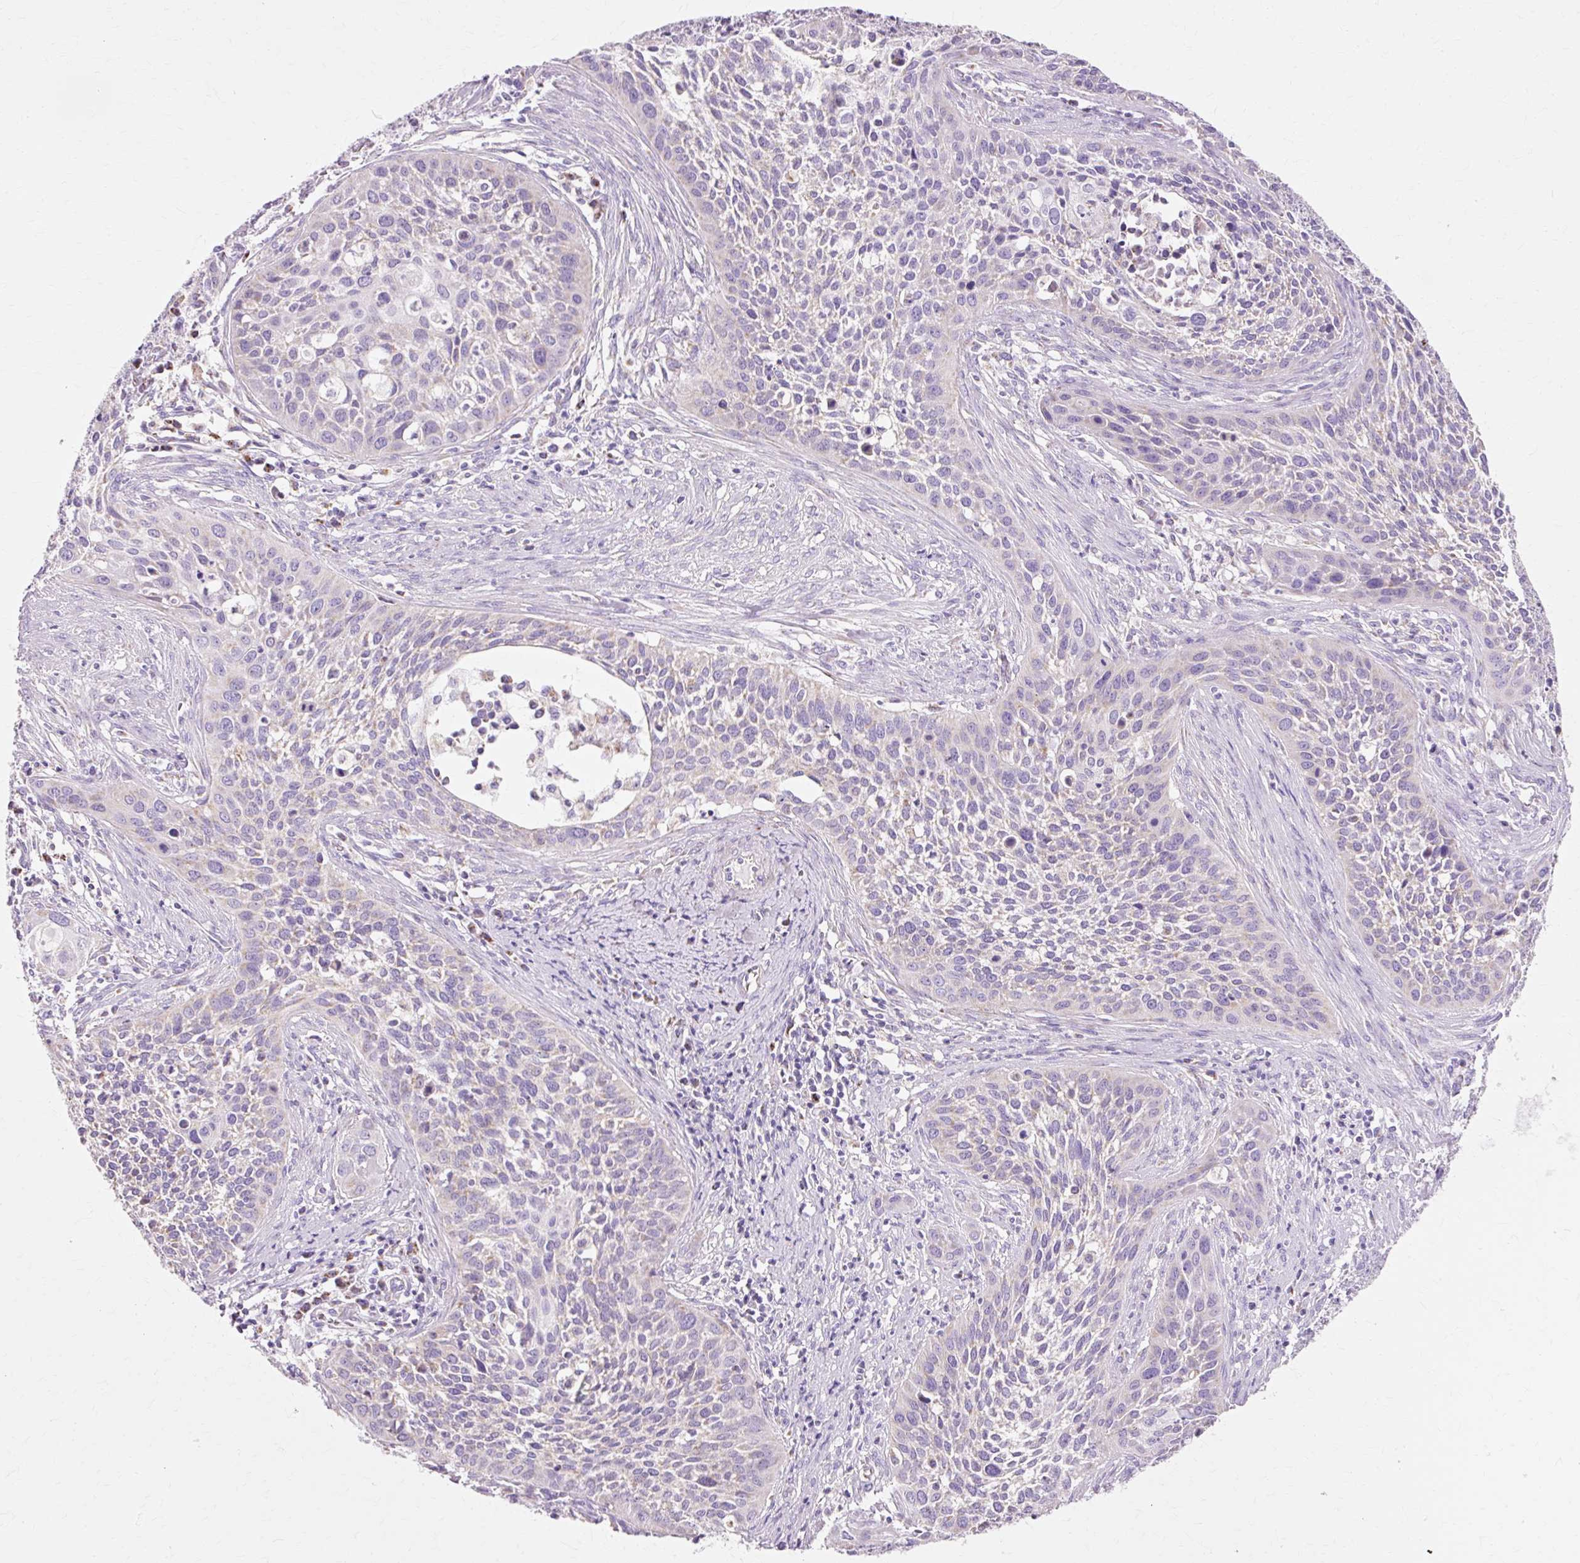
{"staining": {"intensity": "negative", "quantity": "none", "location": "none"}, "tissue": "cervical cancer", "cell_type": "Tumor cells", "image_type": "cancer", "snomed": [{"axis": "morphology", "description": "Squamous cell carcinoma, NOS"}, {"axis": "topography", "description": "Cervix"}], "caption": "Immunohistochemistry (IHC) photomicrograph of neoplastic tissue: human cervical cancer (squamous cell carcinoma) stained with DAB displays no significant protein staining in tumor cells.", "gene": "ATP5PO", "patient": {"sex": "female", "age": 34}}